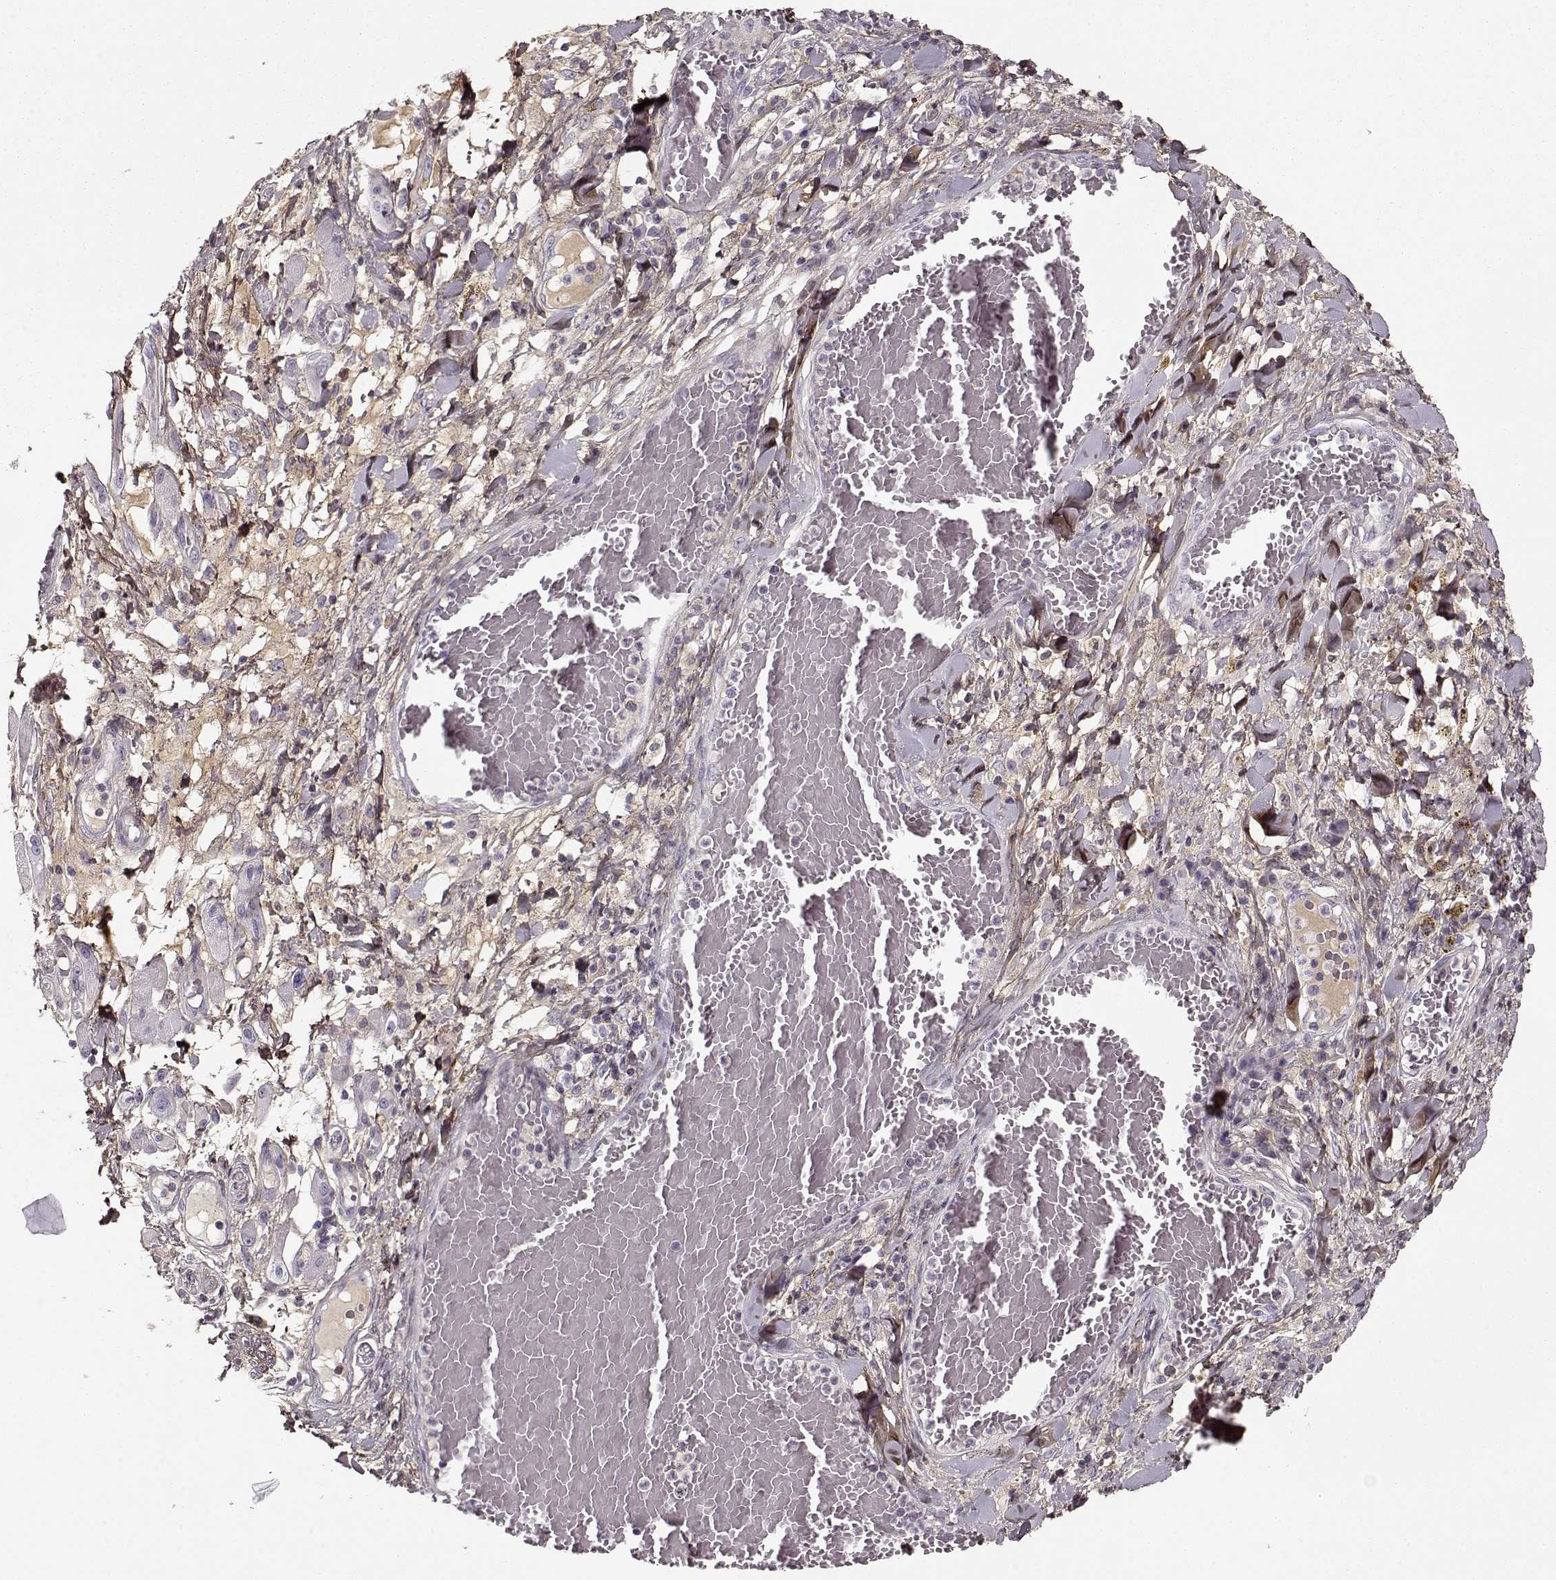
{"staining": {"intensity": "negative", "quantity": "none", "location": "none"}, "tissue": "melanoma", "cell_type": "Tumor cells", "image_type": "cancer", "snomed": [{"axis": "morphology", "description": "Malignant melanoma, NOS"}, {"axis": "topography", "description": "Skin"}], "caption": "Tumor cells are negative for protein expression in human malignant melanoma.", "gene": "LUM", "patient": {"sex": "female", "age": 91}}